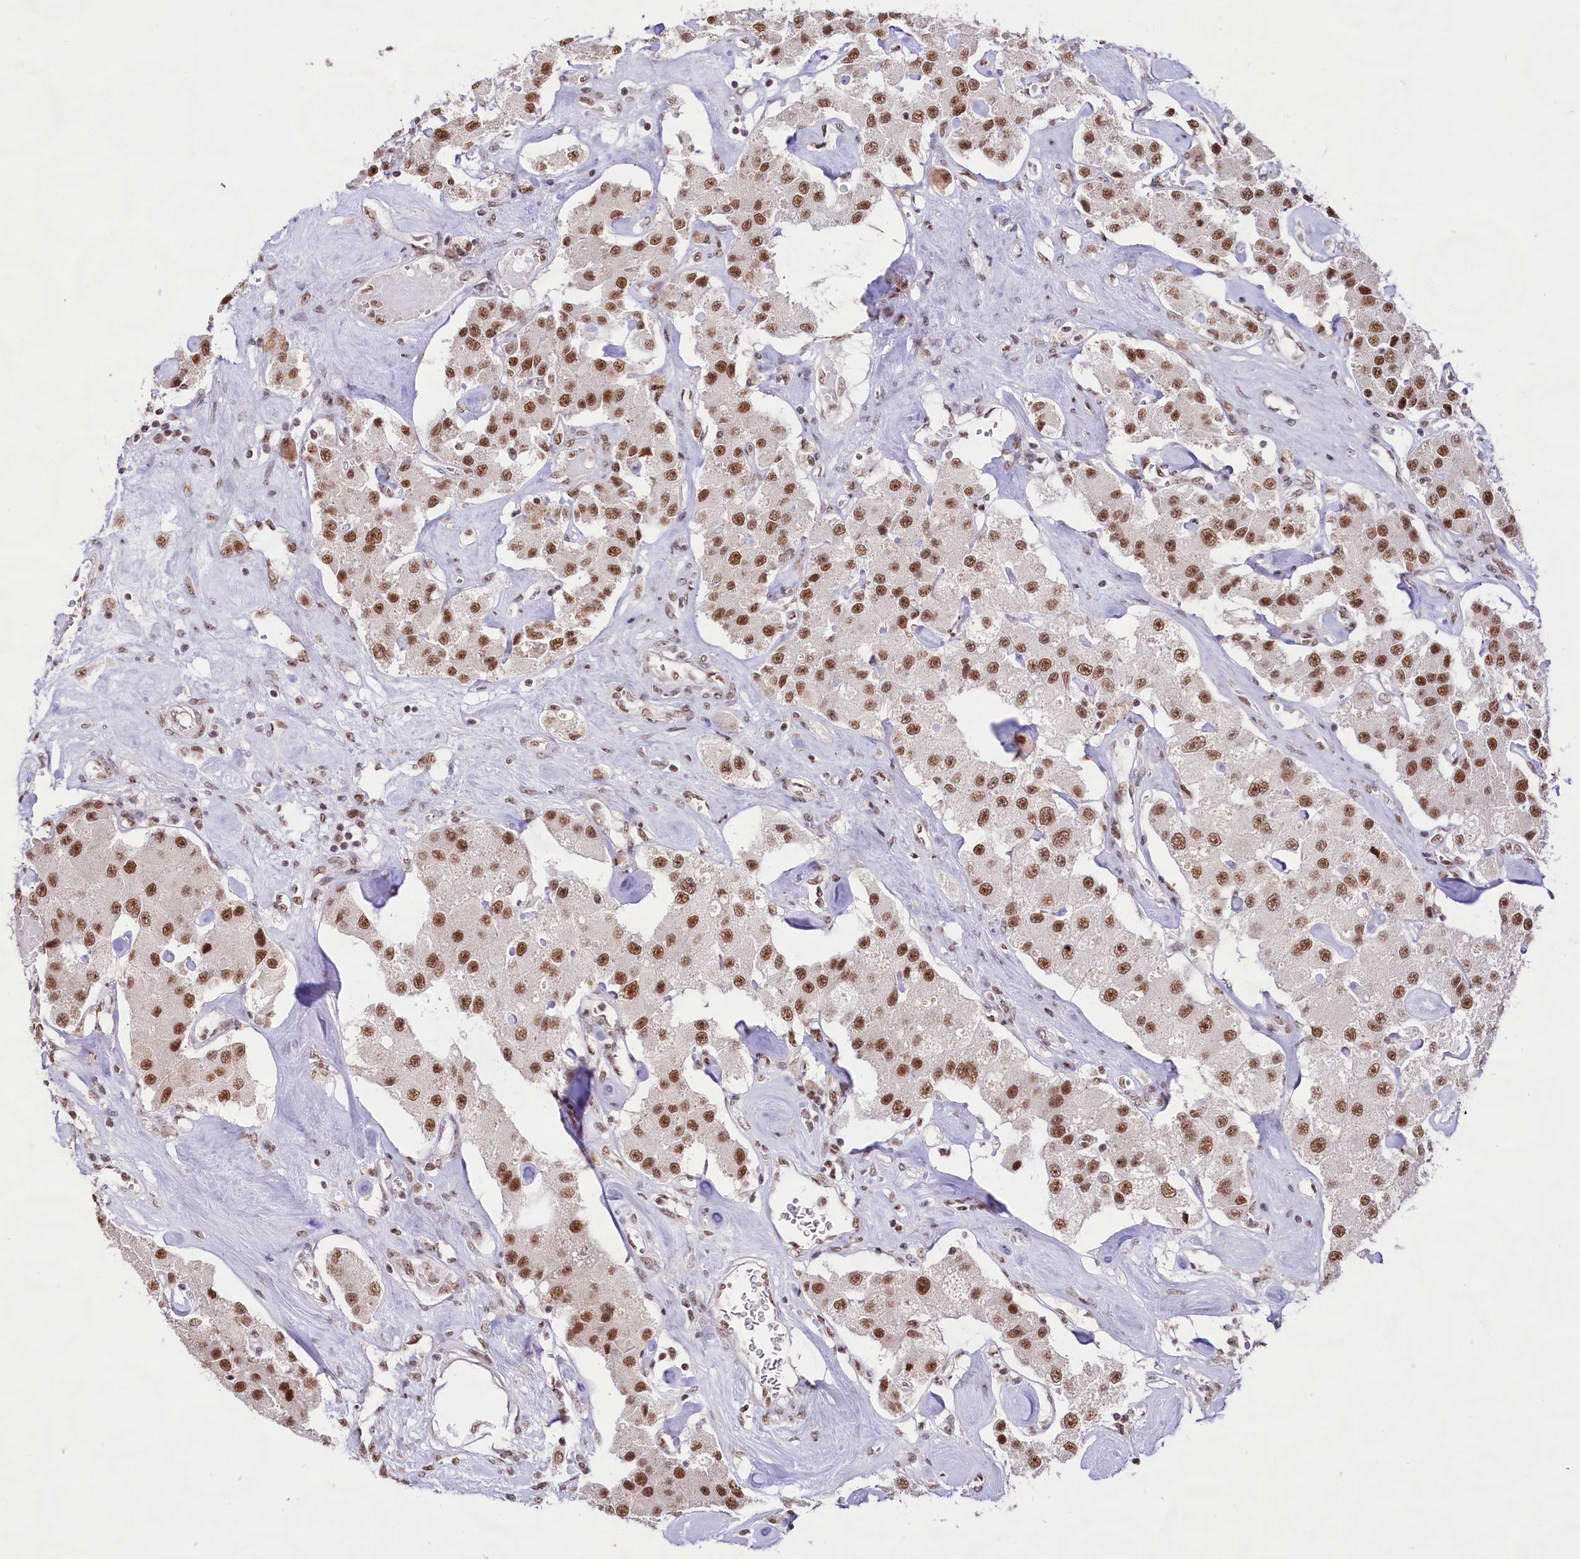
{"staining": {"intensity": "moderate", "quantity": ">75%", "location": "nuclear"}, "tissue": "carcinoid", "cell_type": "Tumor cells", "image_type": "cancer", "snomed": [{"axis": "morphology", "description": "Carcinoid, malignant, NOS"}, {"axis": "topography", "description": "Pancreas"}], "caption": "Human malignant carcinoid stained with a brown dye demonstrates moderate nuclear positive positivity in approximately >75% of tumor cells.", "gene": "HIRA", "patient": {"sex": "male", "age": 41}}